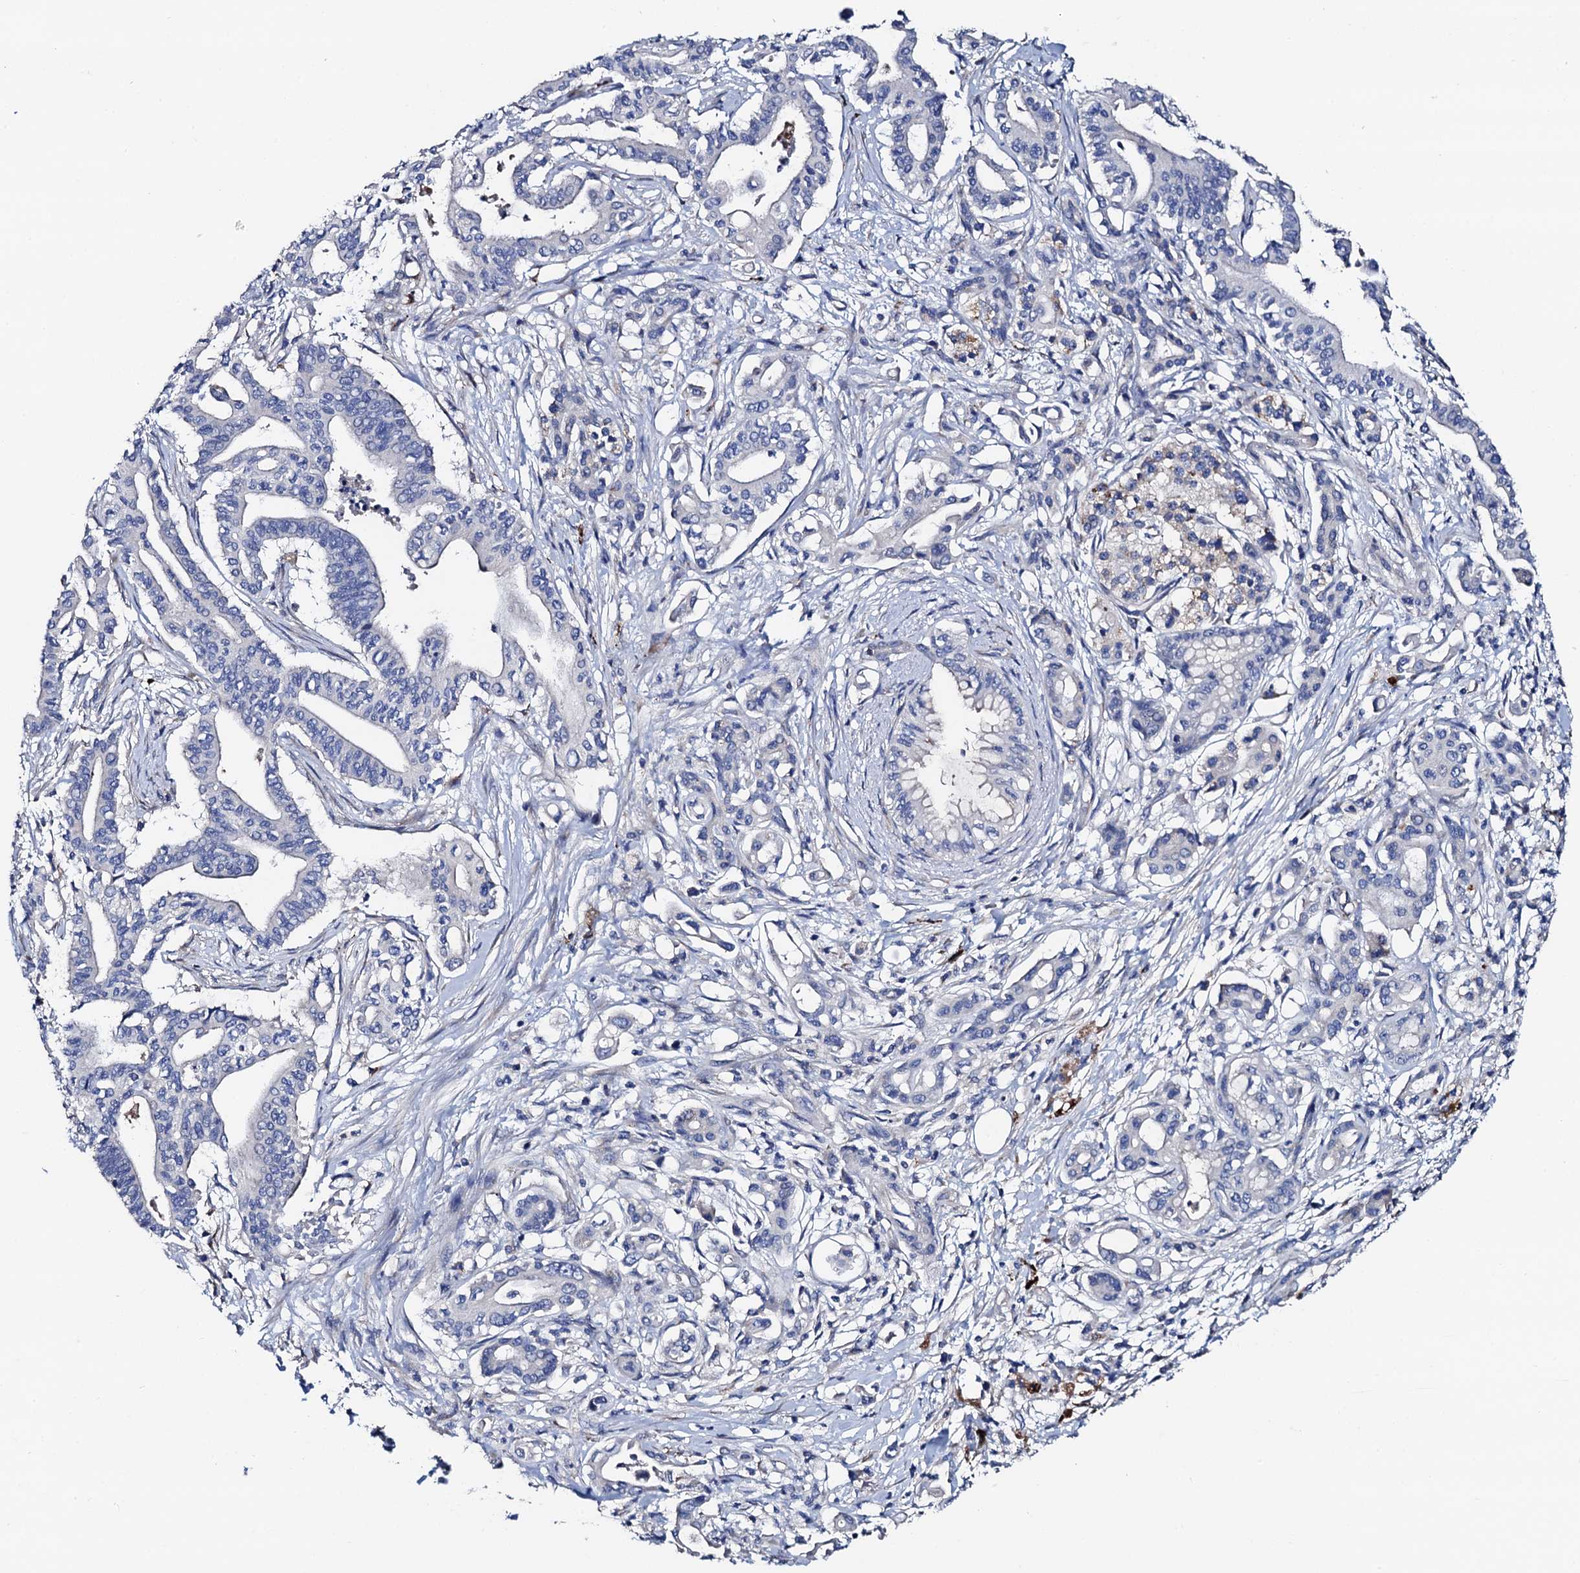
{"staining": {"intensity": "negative", "quantity": "none", "location": "none"}, "tissue": "pancreatic cancer", "cell_type": "Tumor cells", "image_type": "cancer", "snomed": [{"axis": "morphology", "description": "Adenocarcinoma, NOS"}, {"axis": "topography", "description": "Pancreas"}], "caption": "High magnification brightfield microscopy of pancreatic cancer (adenocarcinoma) stained with DAB (3,3'-diaminobenzidine) (brown) and counterstained with hematoxylin (blue): tumor cells show no significant expression.", "gene": "FREM3", "patient": {"sex": "female", "age": 77}}